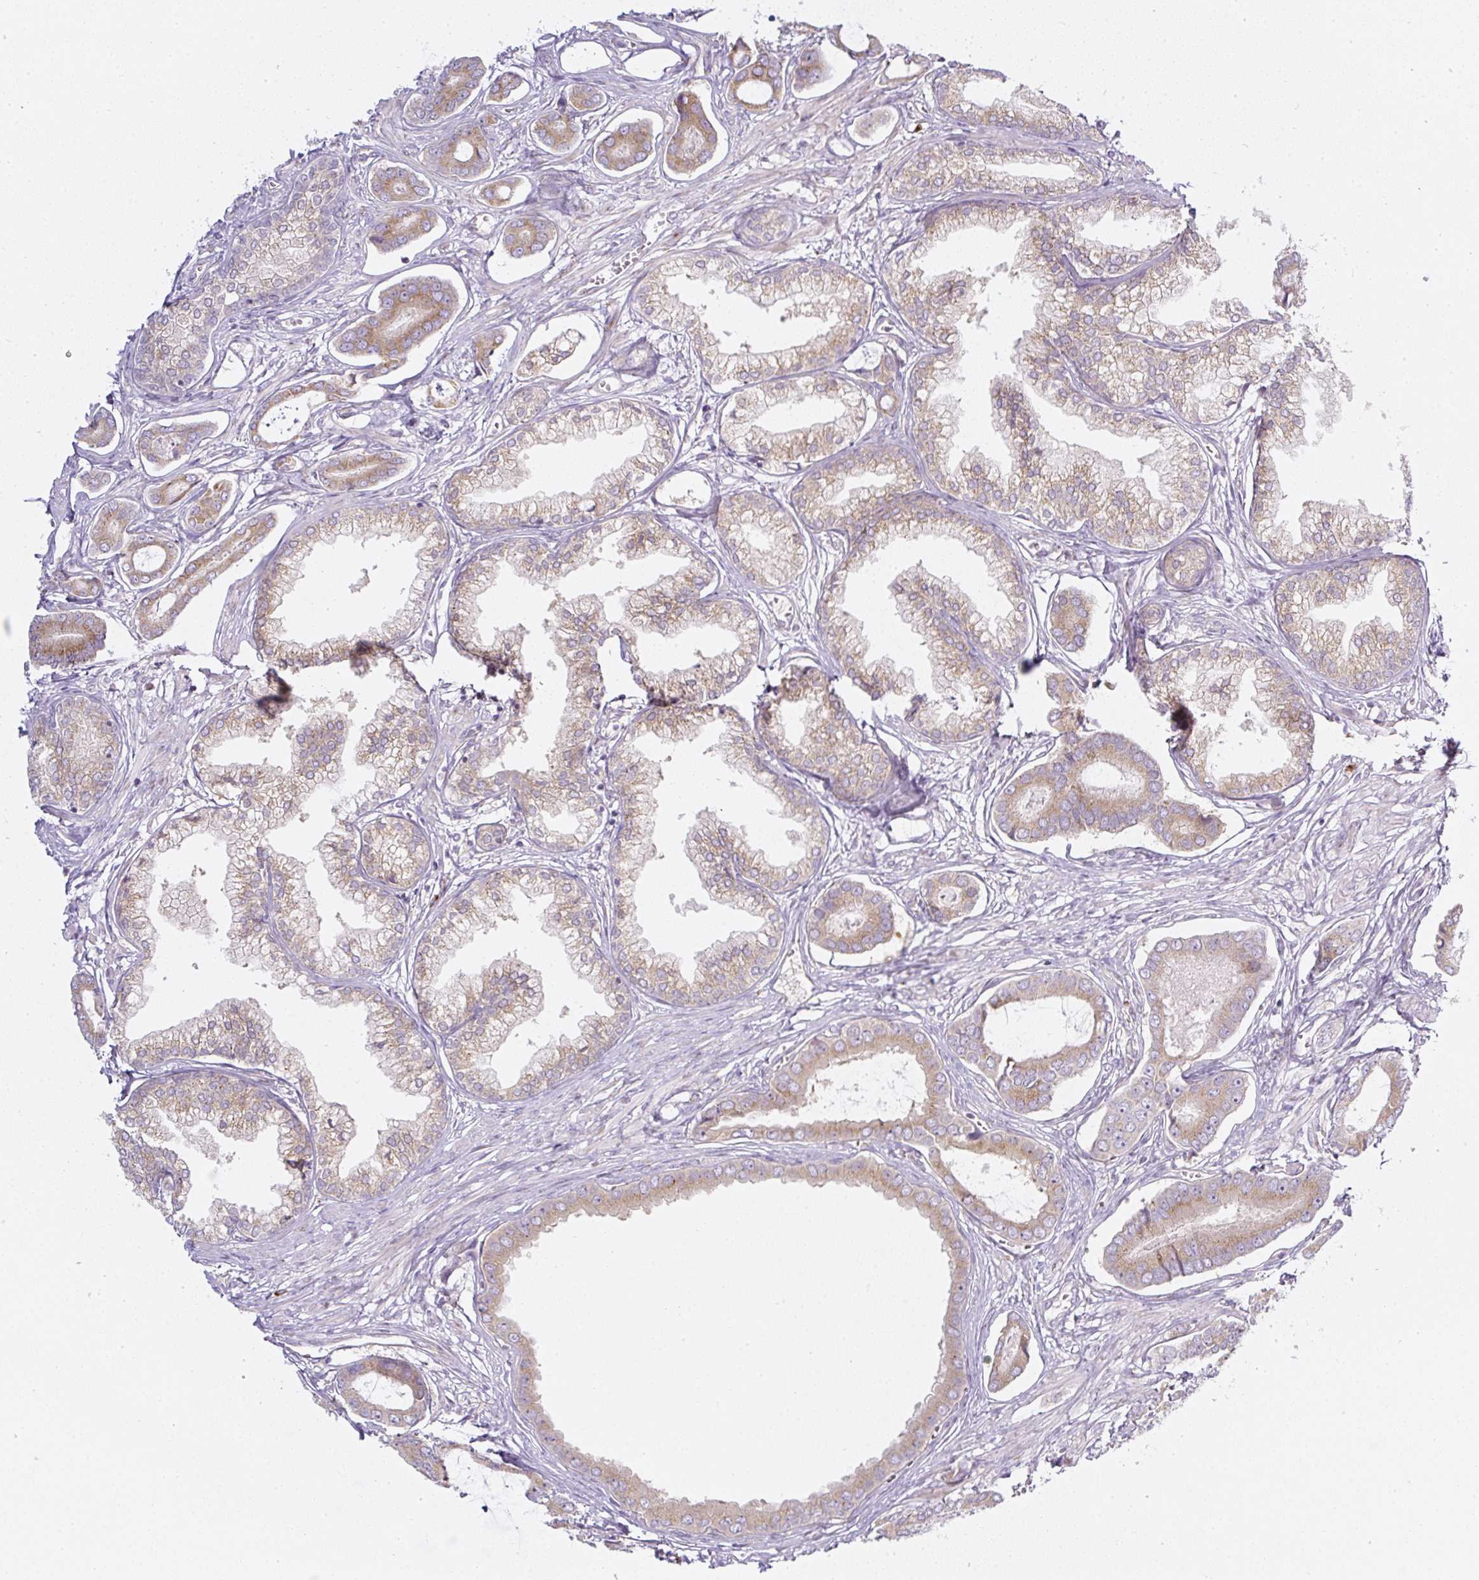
{"staining": {"intensity": "moderate", "quantity": ">75%", "location": "cytoplasmic/membranous"}, "tissue": "prostate cancer", "cell_type": "Tumor cells", "image_type": "cancer", "snomed": [{"axis": "morphology", "description": "Adenocarcinoma, NOS"}, {"axis": "topography", "description": "Prostate and seminal vesicle, NOS"}], "caption": "Protein staining shows moderate cytoplasmic/membranous staining in approximately >75% of tumor cells in prostate cancer (adenocarcinoma).", "gene": "MLX", "patient": {"sex": "male", "age": 76}}